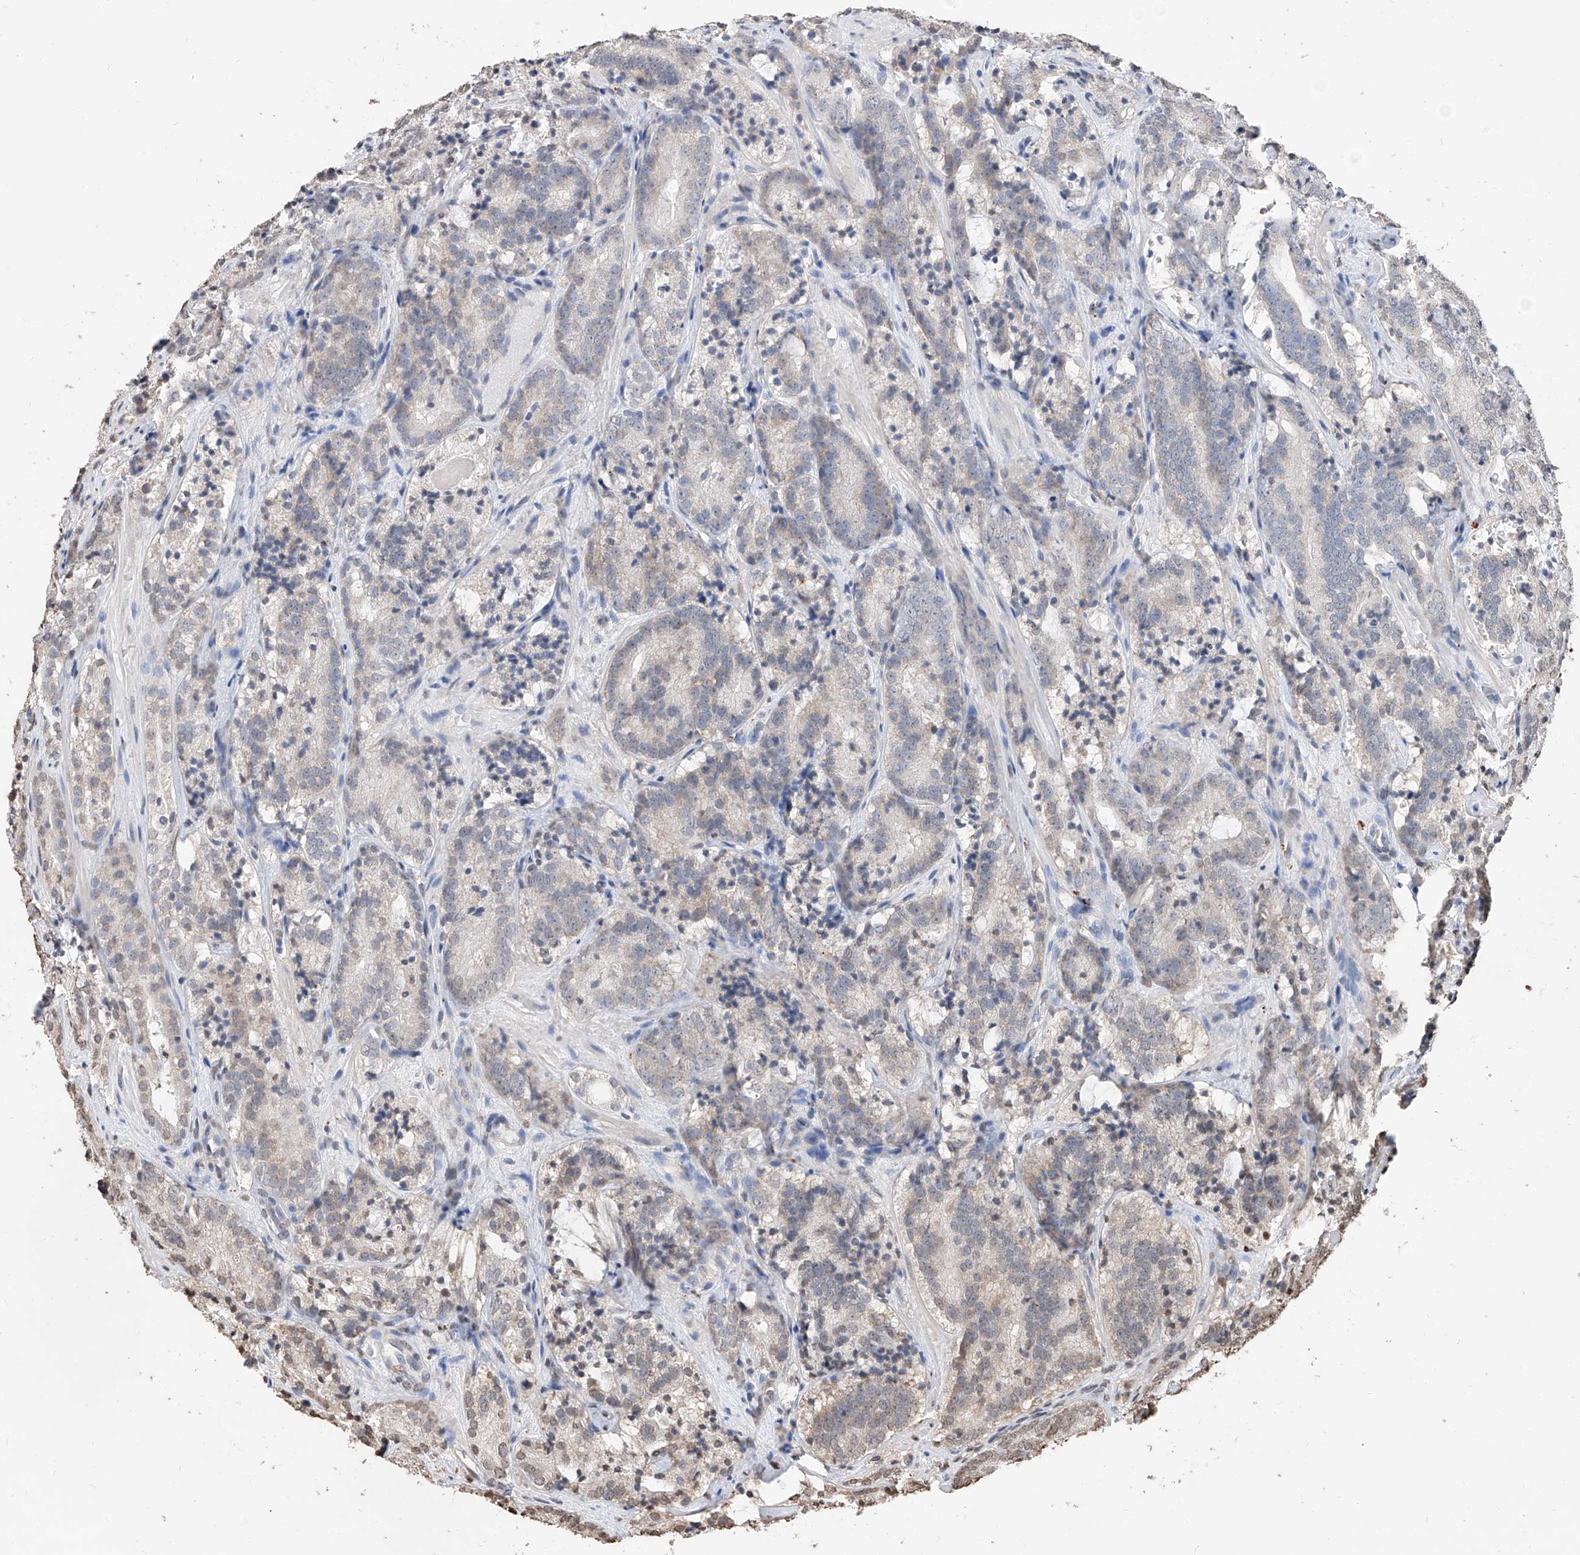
{"staining": {"intensity": "negative", "quantity": "none", "location": "none"}, "tissue": "prostate cancer", "cell_type": "Tumor cells", "image_type": "cancer", "snomed": [{"axis": "morphology", "description": "Adenocarcinoma, High grade"}, {"axis": "topography", "description": "Prostate"}], "caption": "An IHC image of high-grade adenocarcinoma (prostate) is shown. There is no staining in tumor cells of high-grade adenocarcinoma (prostate). (Immunohistochemistry, brightfield microscopy, high magnification).", "gene": "RP9", "patient": {"sex": "male", "age": 57}}